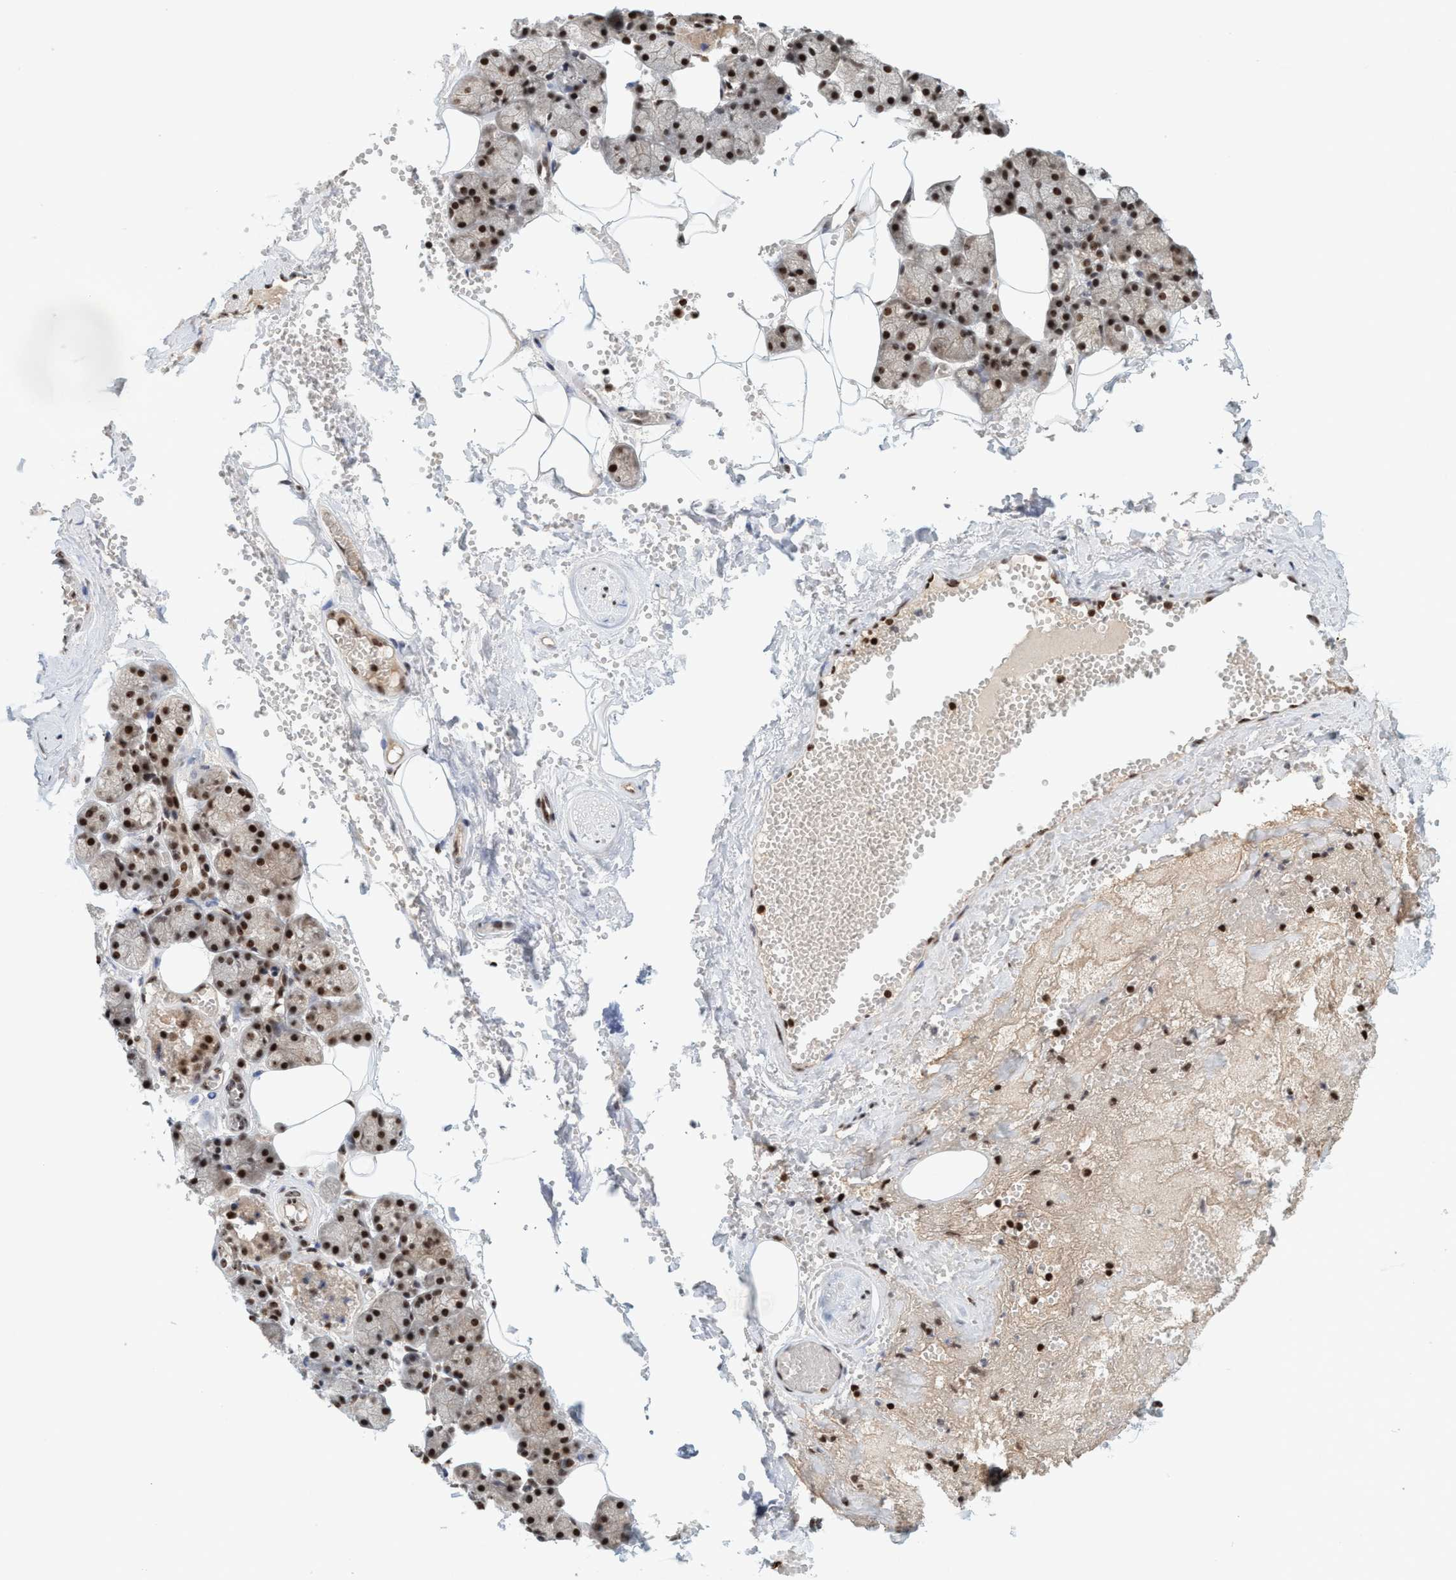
{"staining": {"intensity": "strong", "quantity": ">75%", "location": "nuclear"}, "tissue": "salivary gland", "cell_type": "Glandular cells", "image_type": "normal", "snomed": [{"axis": "morphology", "description": "Normal tissue, NOS"}, {"axis": "topography", "description": "Salivary gland"}], "caption": "DAB immunohistochemical staining of unremarkable salivary gland shows strong nuclear protein staining in about >75% of glandular cells.", "gene": "SMCR8", "patient": {"sex": "male", "age": 62}}